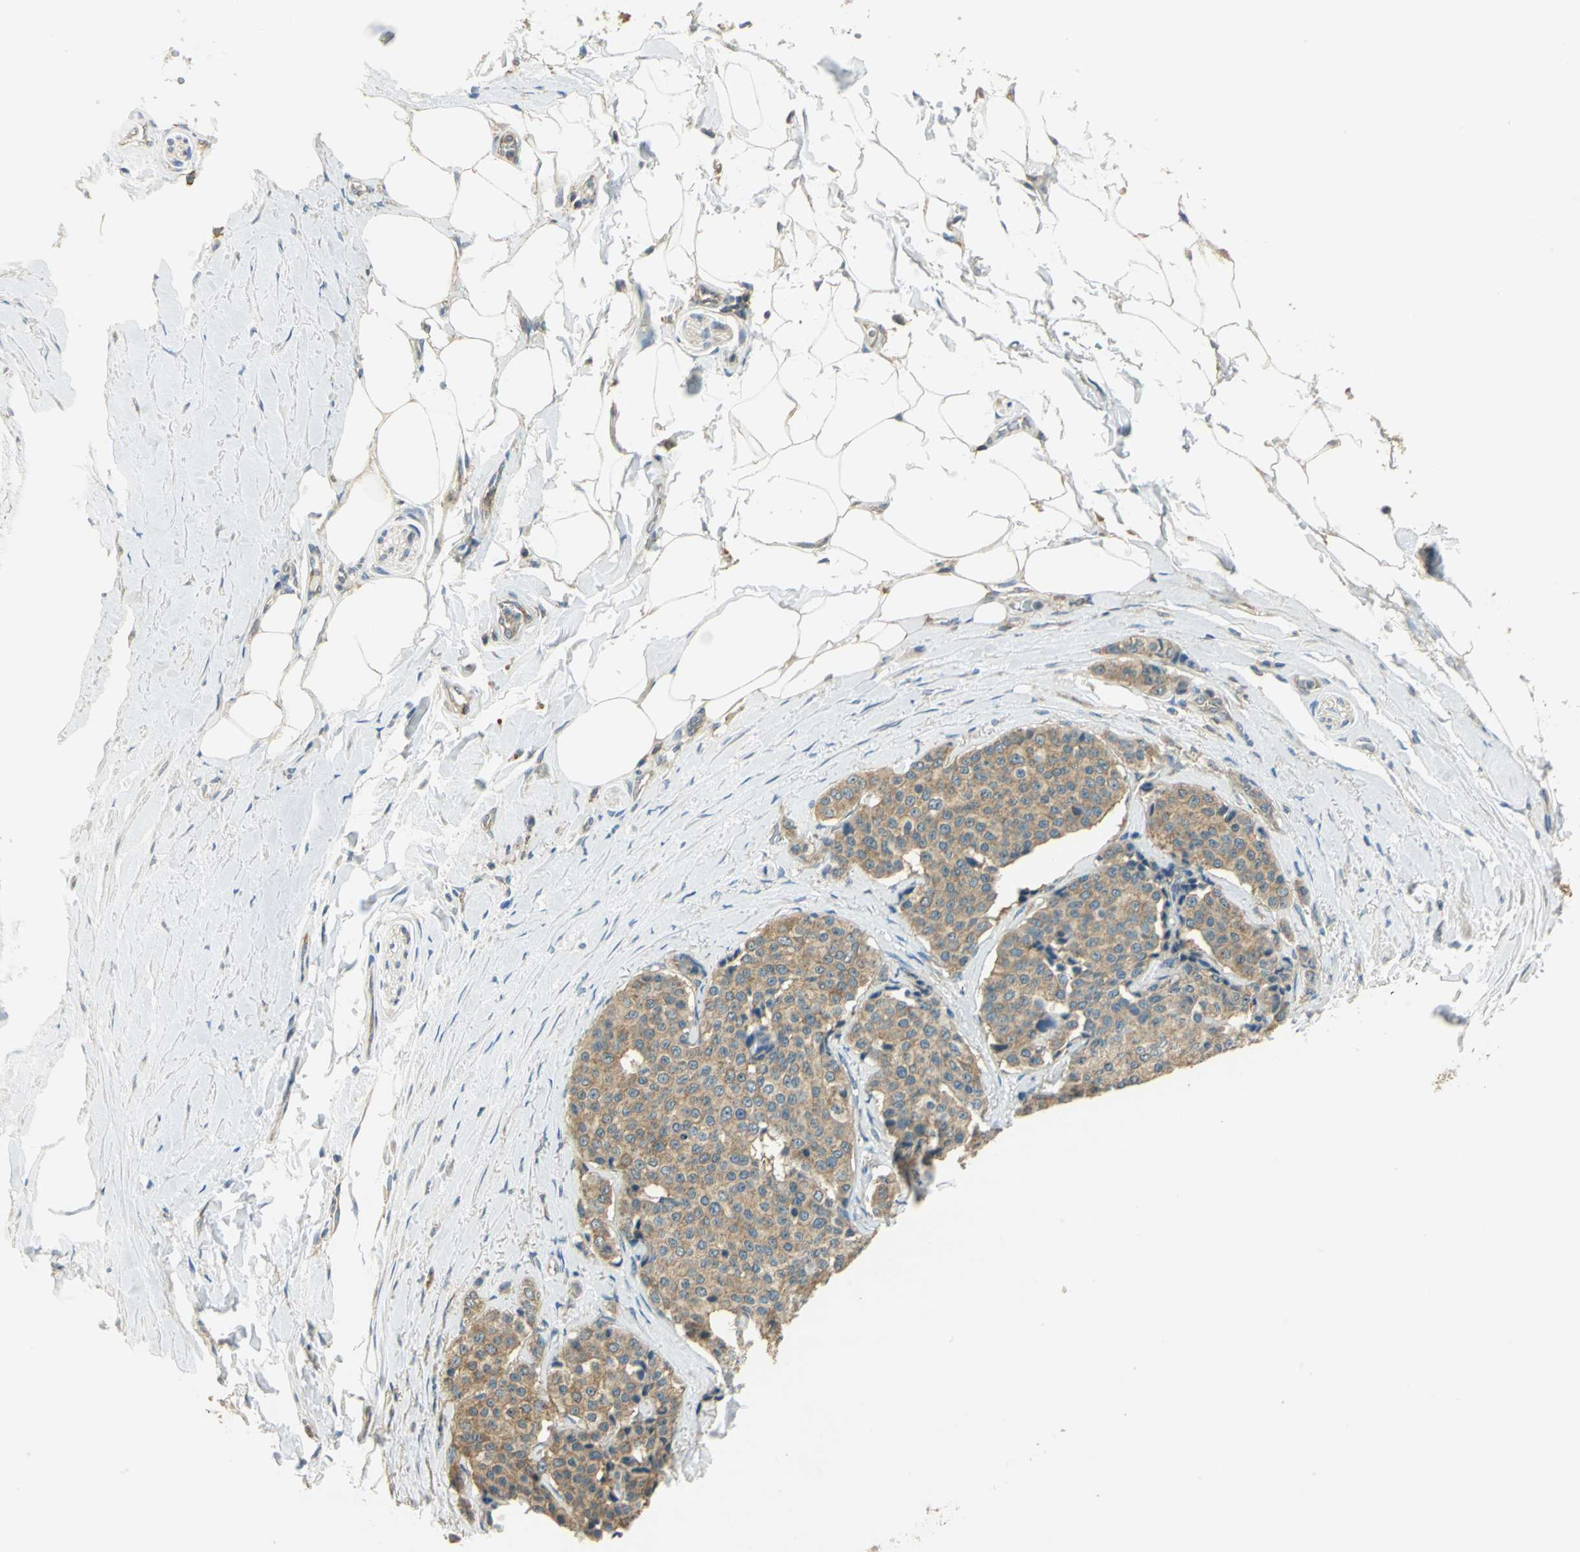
{"staining": {"intensity": "moderate", "quantity": ">75%", "location": "cytoplasmic/membranous"}, "tissue": "carcinoid", "cell_type": "Tumor cells", "image_type": "cancer", "snomed": [{"axis": "morphology", "description": "Carcinoid, malignant, NOS"}, {"axis": "topography", "description": "Colon"}], "caption": "Brown immunohistochemical staining in human carcinoid shows moderate cytoplasmic/membranous staining in about >75% of tumor cells.", "gene": "SHC2", "patient": {"sex": "female", "age": 61}}